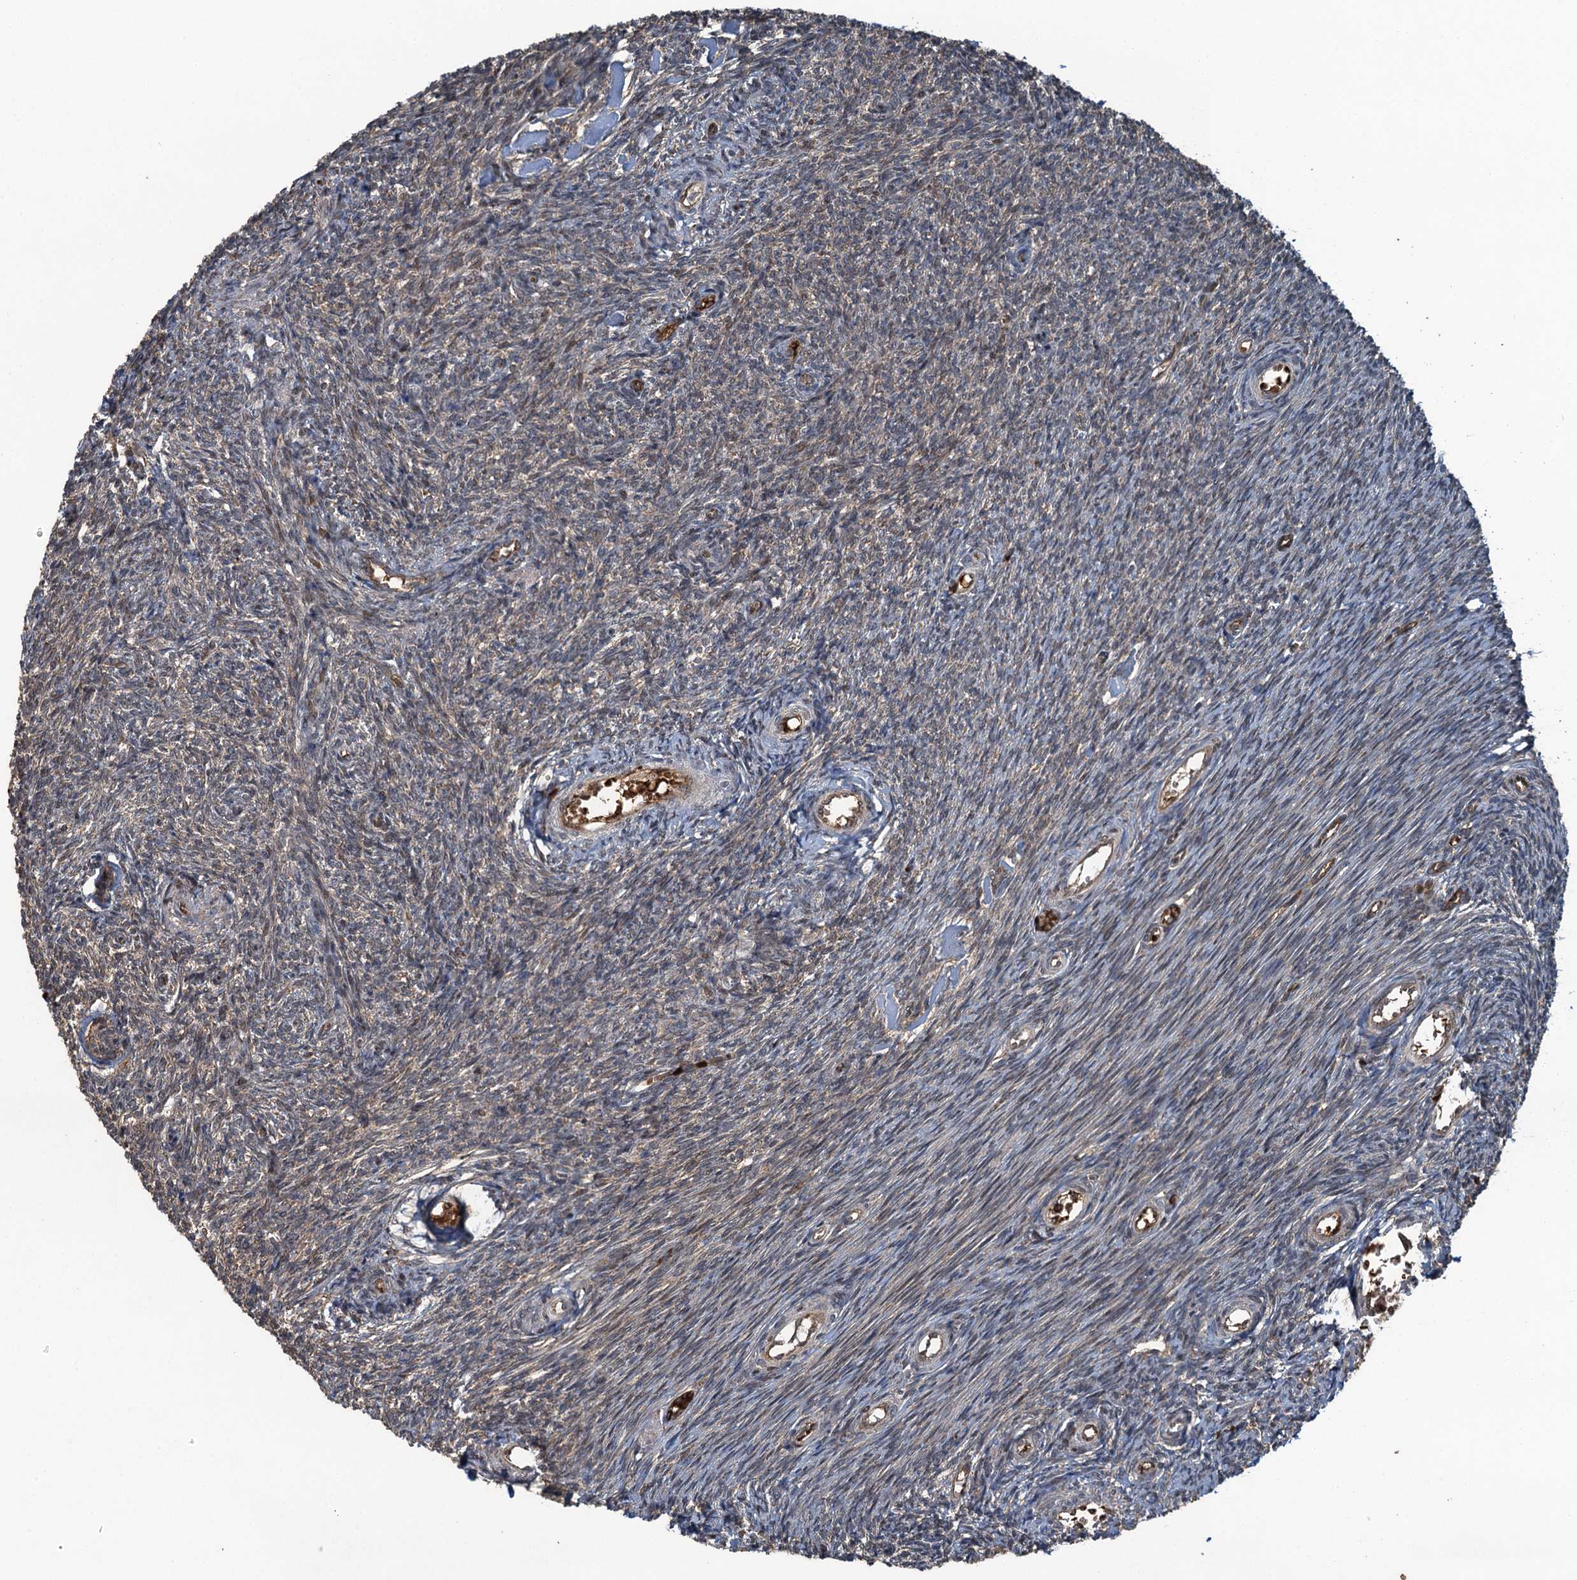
{"staining": {"intensity": "negative", "quantity": "none", "location": "none"}, "tissue": "ovary", "cell_type": "Ovarian stroma cells", "image_type": "normal", "snomed": [{"axis": "morphology", "description": "Normal tissue, NOS"}, {"axis": "topography", "description": "Ovary"}], "caption": "Photomicrograph shows no protein staining in ovarian stroma cells of unremarkable ovary.", "gene": "SNX32", "patient": {"sex": "female", "age": 44}}